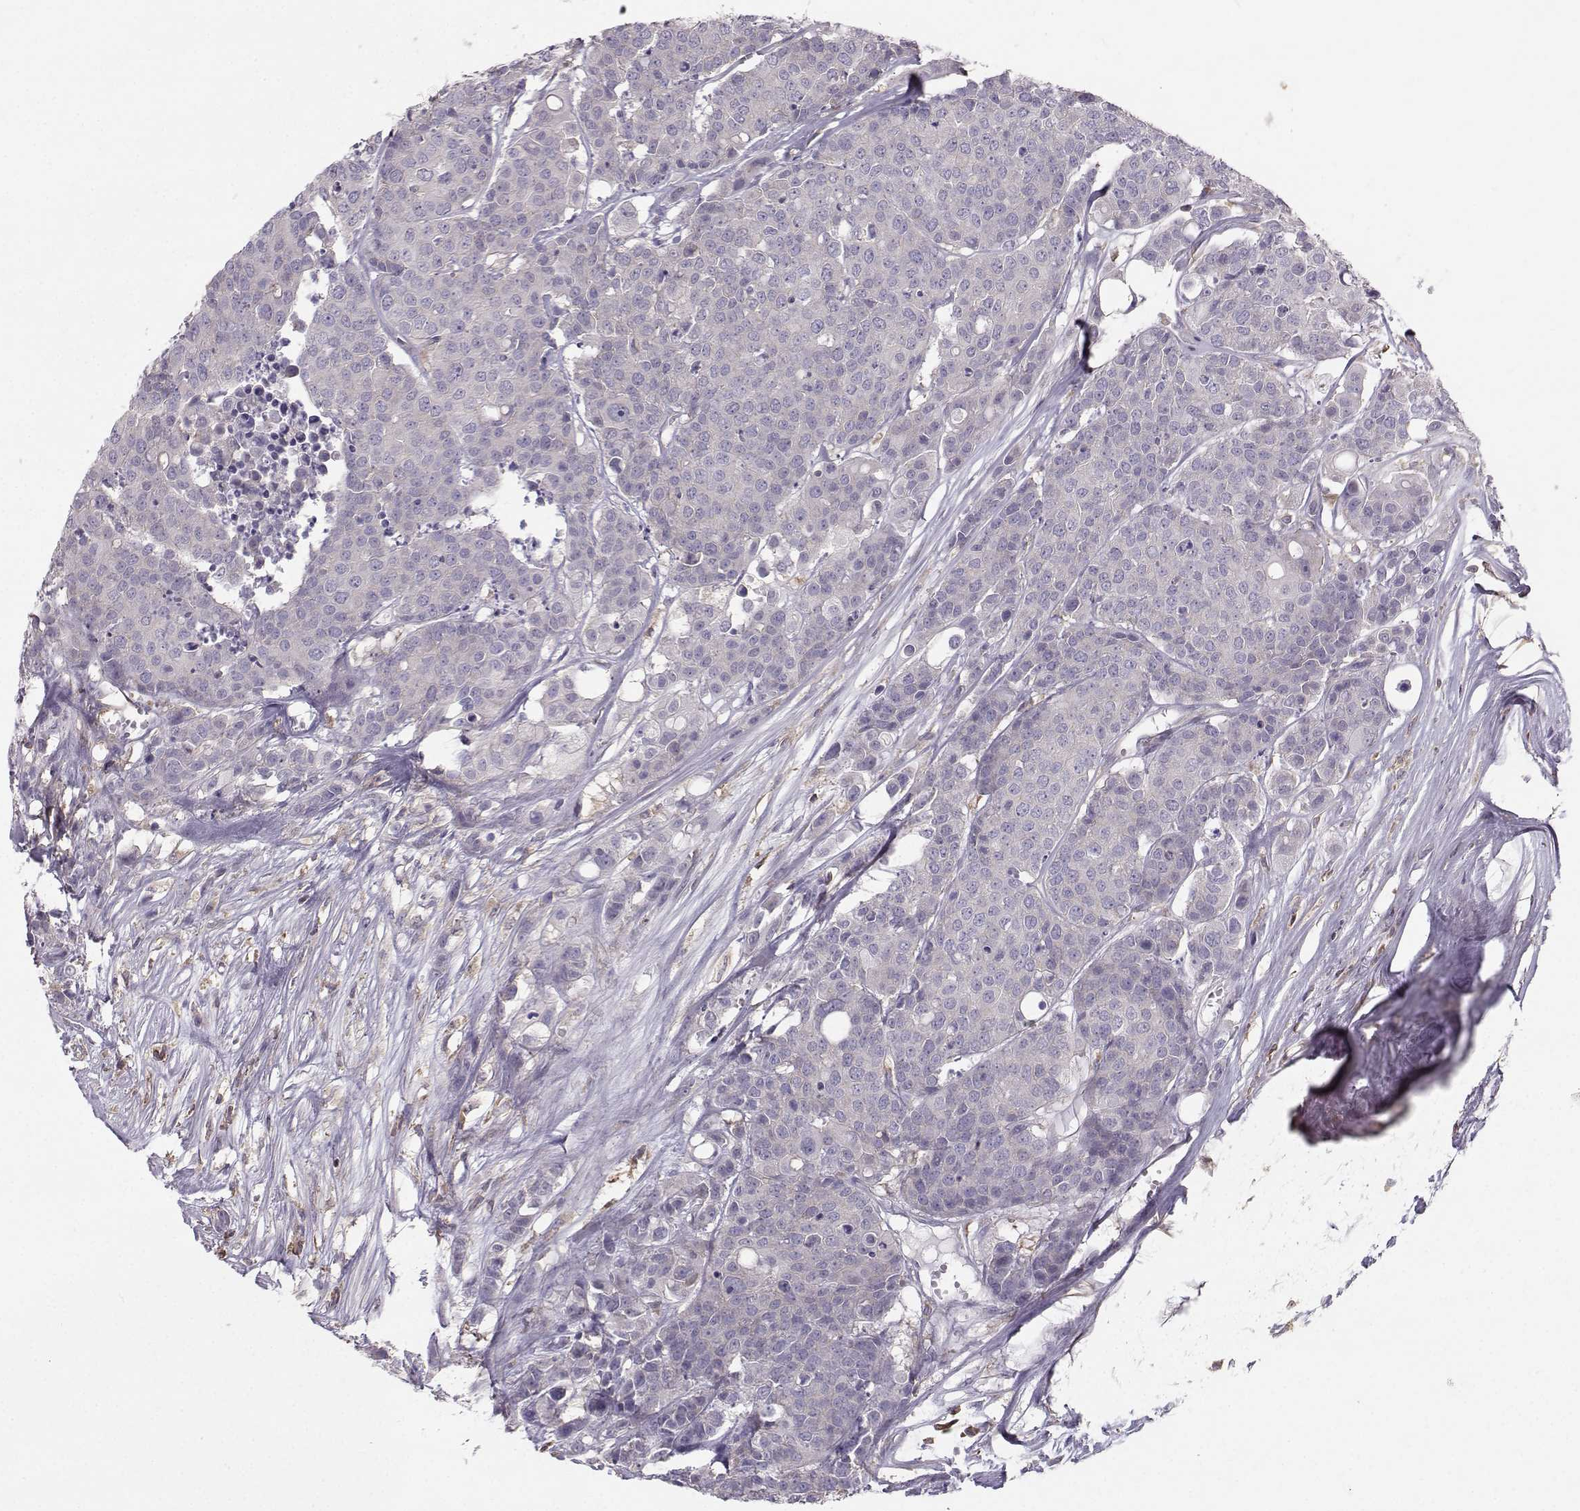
{"staining": {"intensity": "negative", "quantity": "none", "location": "none"}, "tissue": "carcinoid", "cell_type": "Tumor cells", "image_type": "cancer", "snomed": [{"axis": "morphology", "description": "Carcinoid, malignant, NOS"}, {"axis": "topography", "description": "Colon"}], "caption": "An immunohistochemistry (IHC) micrograph of carcinoid is shown. There is no staining in tumor cells of carcinoid.", "gene": "ZBTB32", "patient": {"sex": "male", "age": 81}}